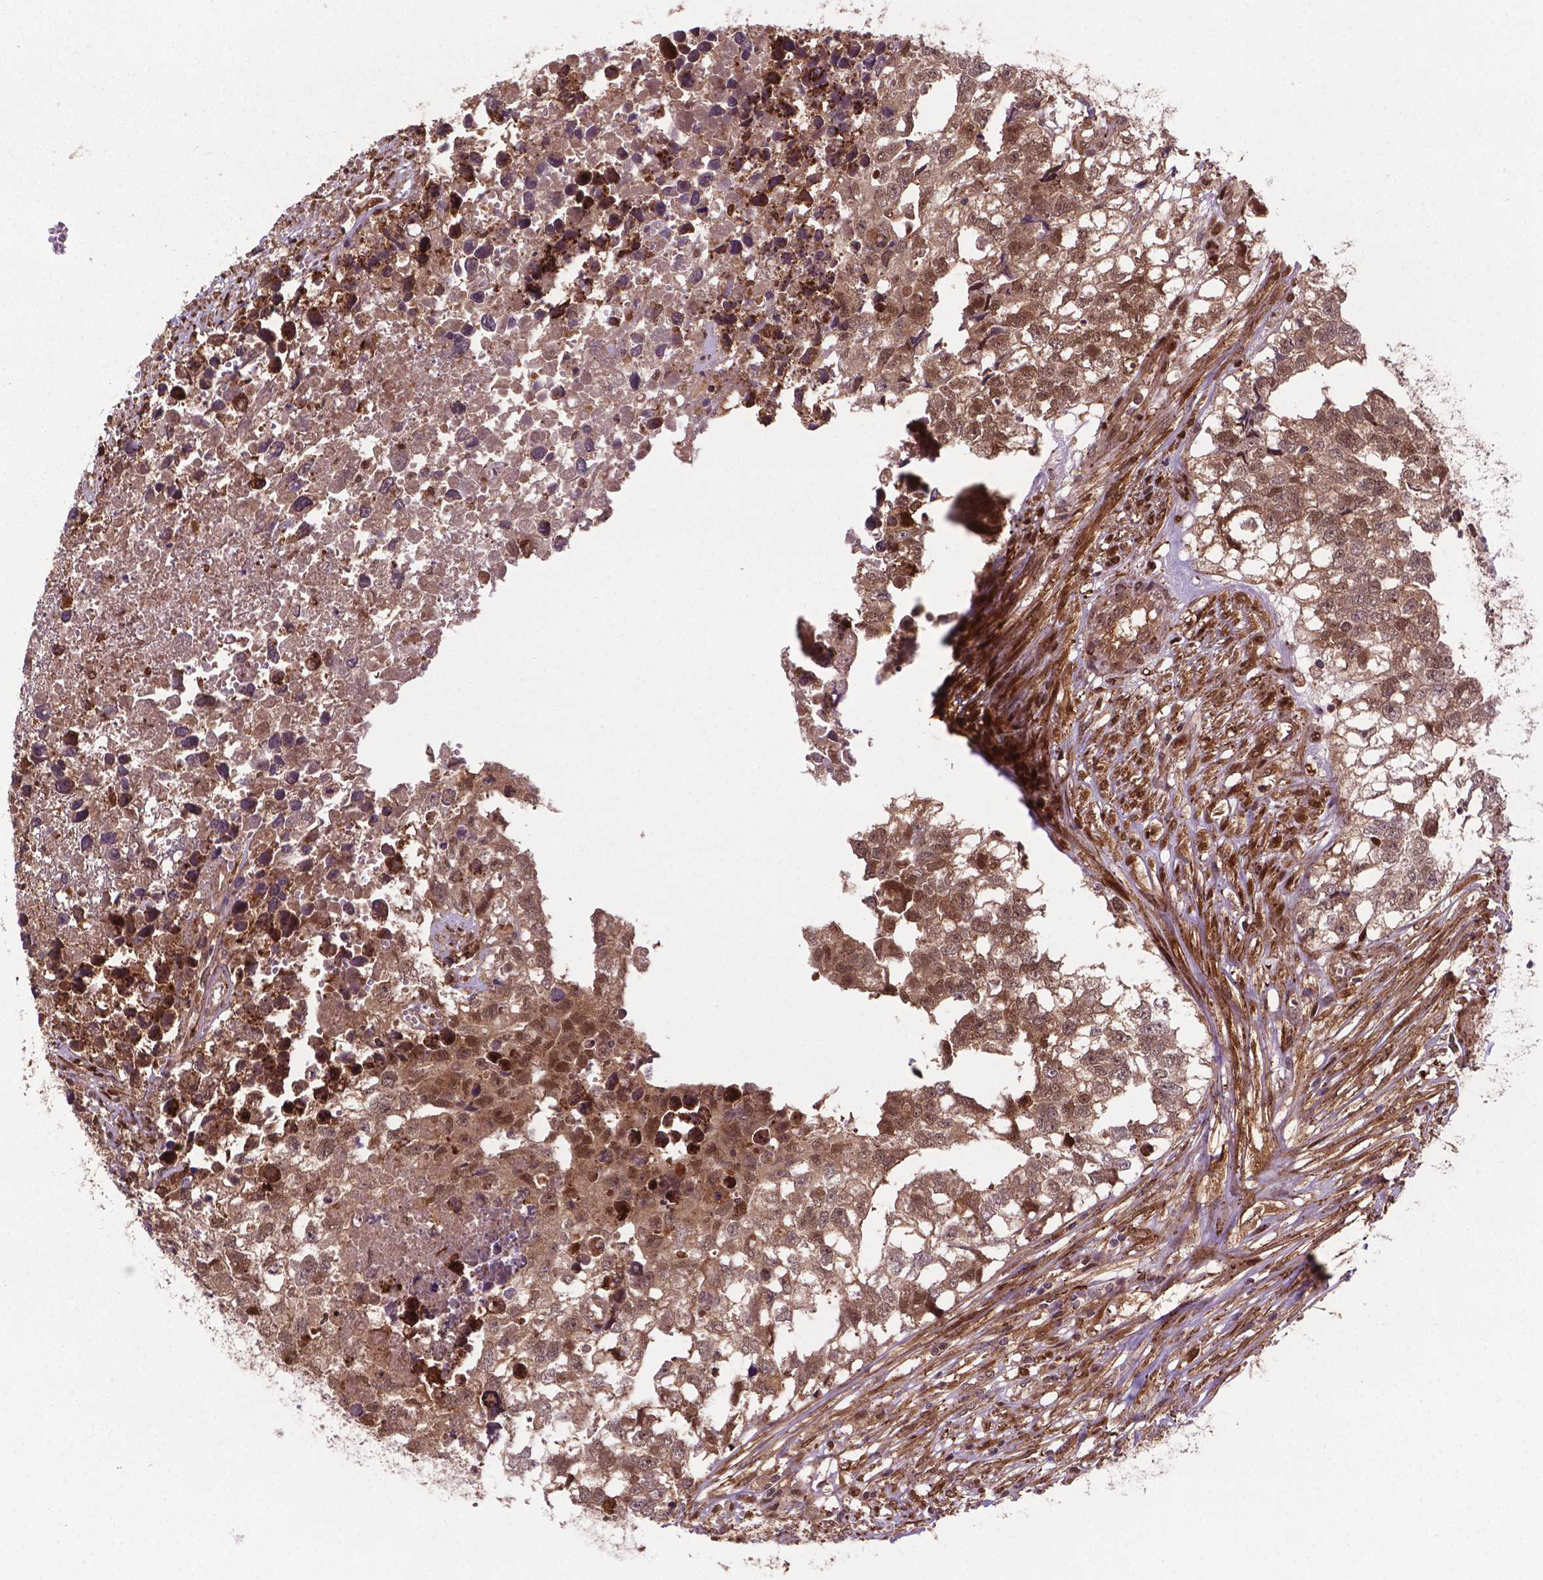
{"staining": {"intensity": "moderate", "quantity": "<25%", "location": "cytoplasmic/membranous,nuclear"}, "tissue": "testis cancer", "cell_type": "Tumor cells", "image_type": "cancer", "snomed": [{"axis": "morphology", "description": "Carcinoma, Embryonal, NOS"}, {"axis": "morphology", "description": "Teratoma, malignant, NOS"}, {"axis": "topography", "description": "Testis"}], "caption": "A high-resolution photomicrograph shows IHC staining of testis cancer, which displays moderate cytoplasmic/membranous and nuclear staining in about <25% of tumor cells.", "gene": "PLIN3", "patient": {"sex": "male", "age": 44}}